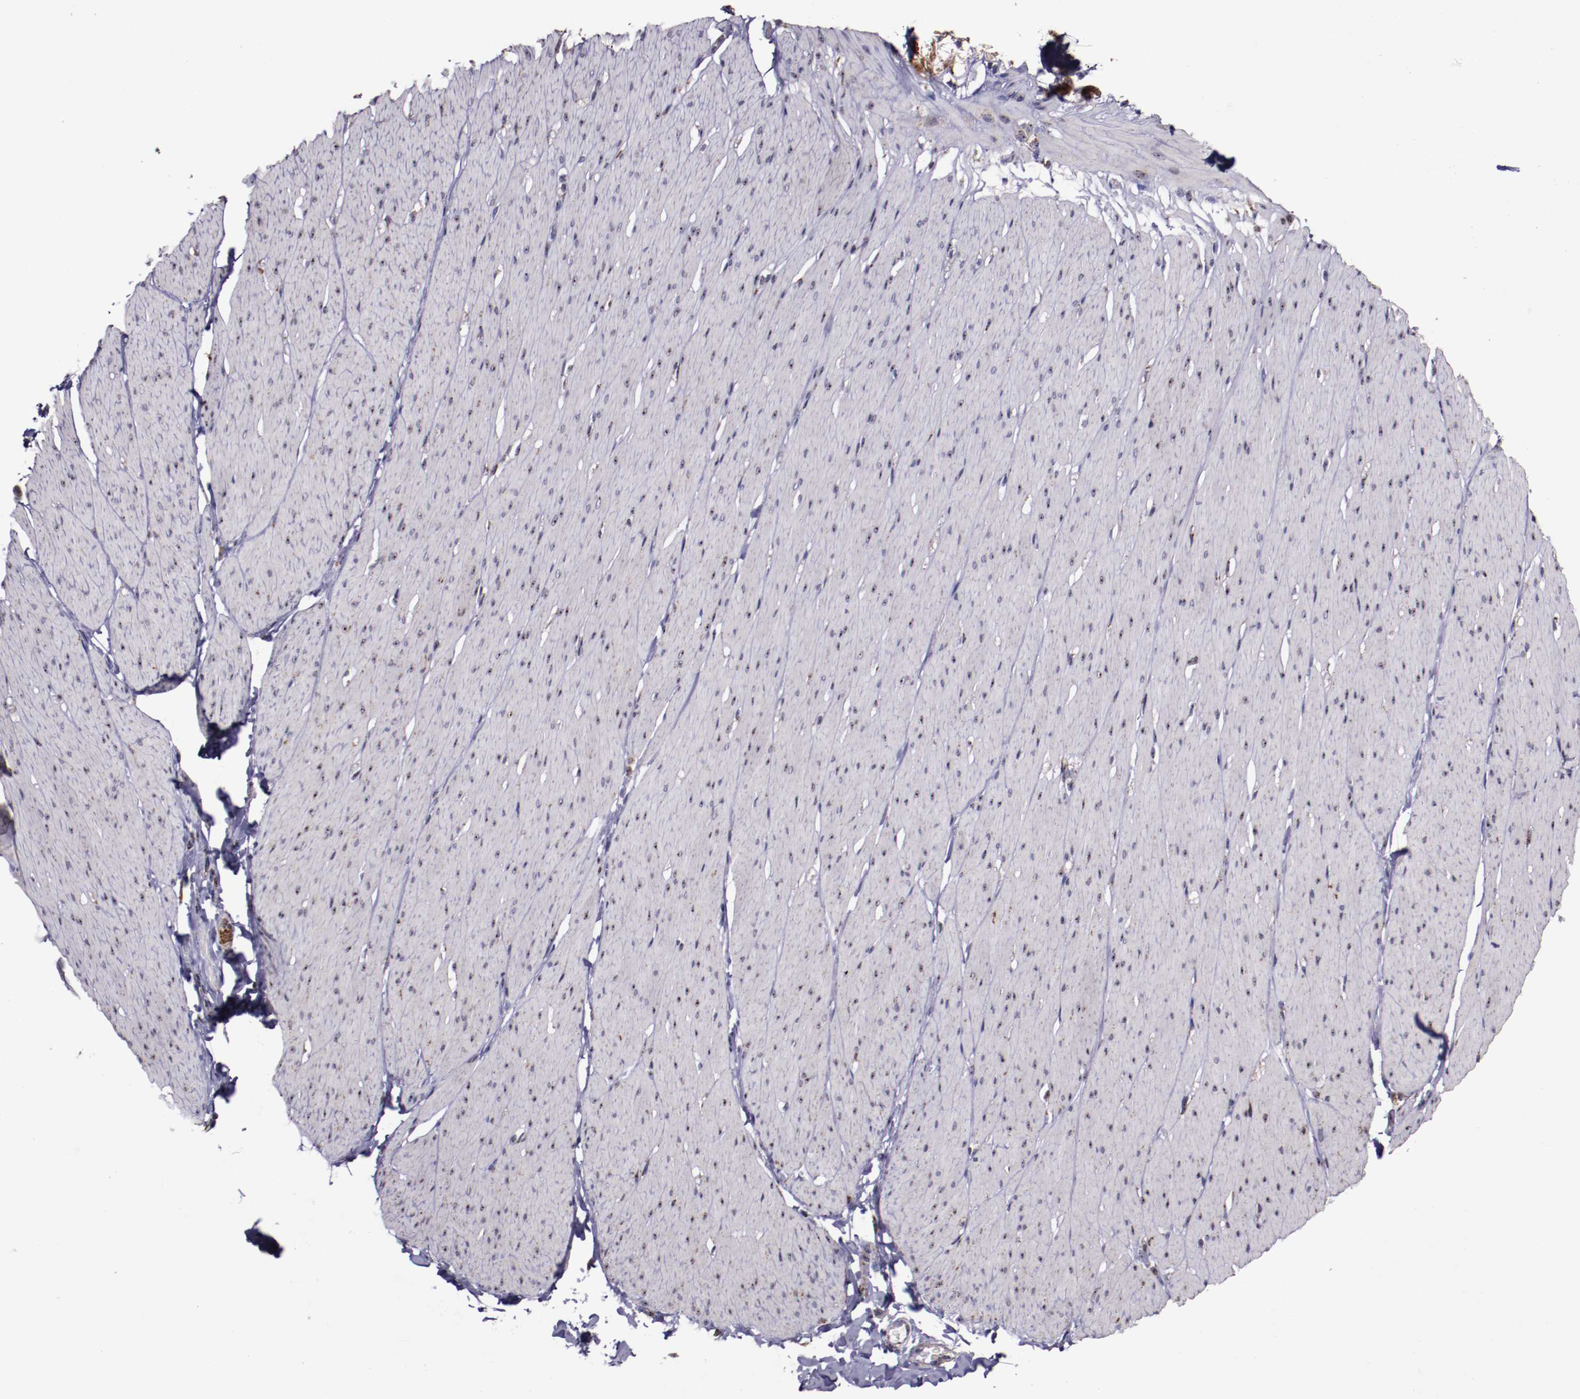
{"staining": {"intensity": "moderate", "quantity": "25%-75%", "location": "nuclear"}, "tissue": "smooth muscle", "cell_type": "Smooth muscle cells", "image_type": "normal", "snomed": [{"axis": "morphology", "description": "Normal tissue, NOS"}, {"axis": "topography", "description": "Smooth muscle"}, {"axis": "topography", "description": "Colon"}], "caption": "IHC image of benign smooth muscle: human smooth muscle stained using IHC demonstrates medium levels of moderate protein expression localized specifically in the nuclear of smooth muscle cells, appearing as a nuclear brown color.", "gene": "LONP1", "patient": {"sex": "male", "age": 67}}